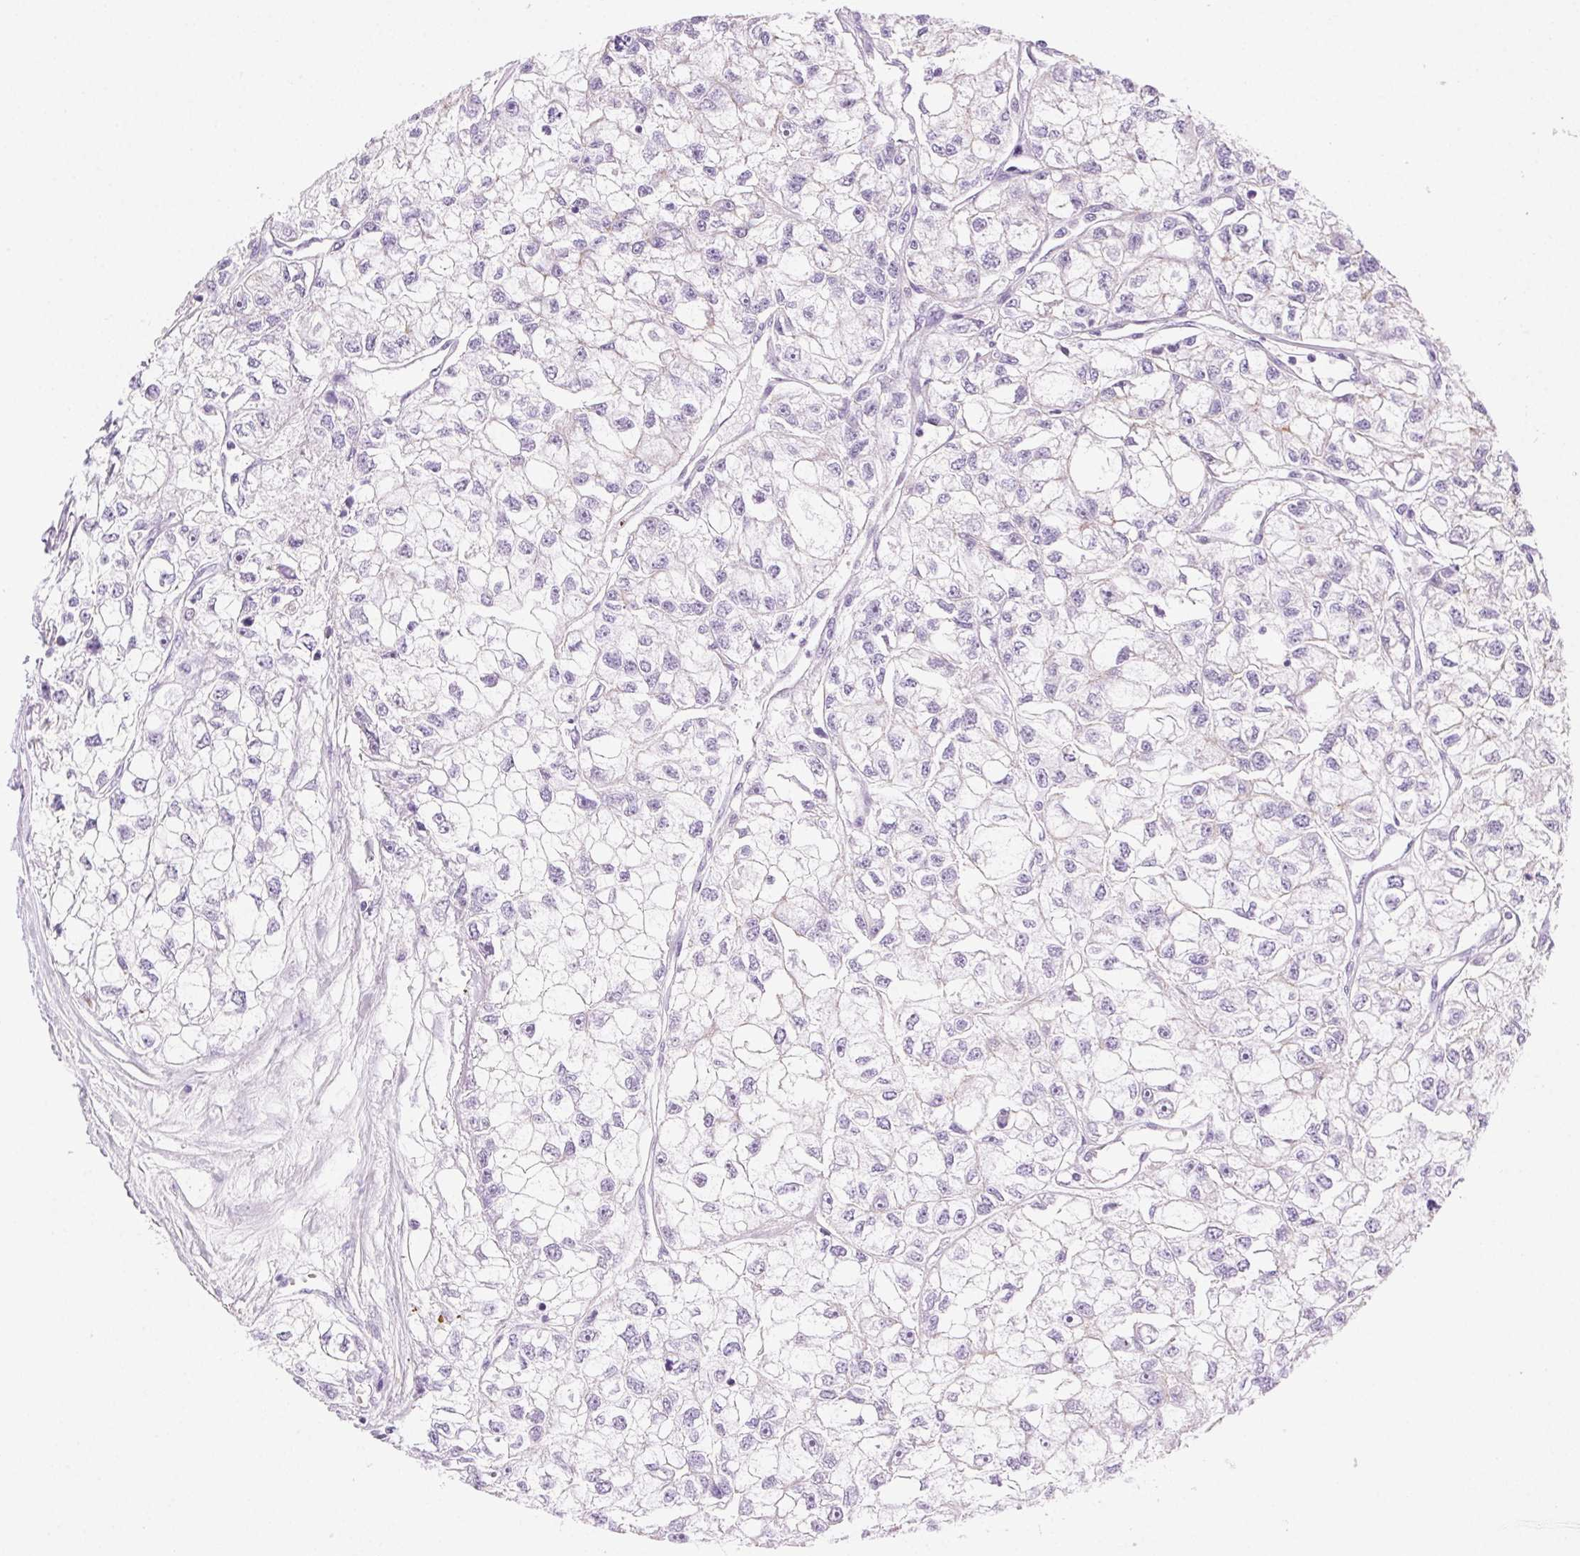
{"staining": {"intensity": "negative", "quantity": "none", "location": "none"}, "tissue": "renal cancer", "cell_type": "Tumor cells", "image_type": "cancer", "snomed": [{"axis": "morphology", "description": "Adenocarcinoma, NOS"}, {"axis": "topography", "description": "Kidney"}], "caption": "Immunohistochemistry photomicrograph of renal cancer (adenocarcinoma) stained for a protein (brown), which exhibits no positivity in tumor cells.", "gene": "CLDN10", "patient": {"sex": "male", "age": 56}}